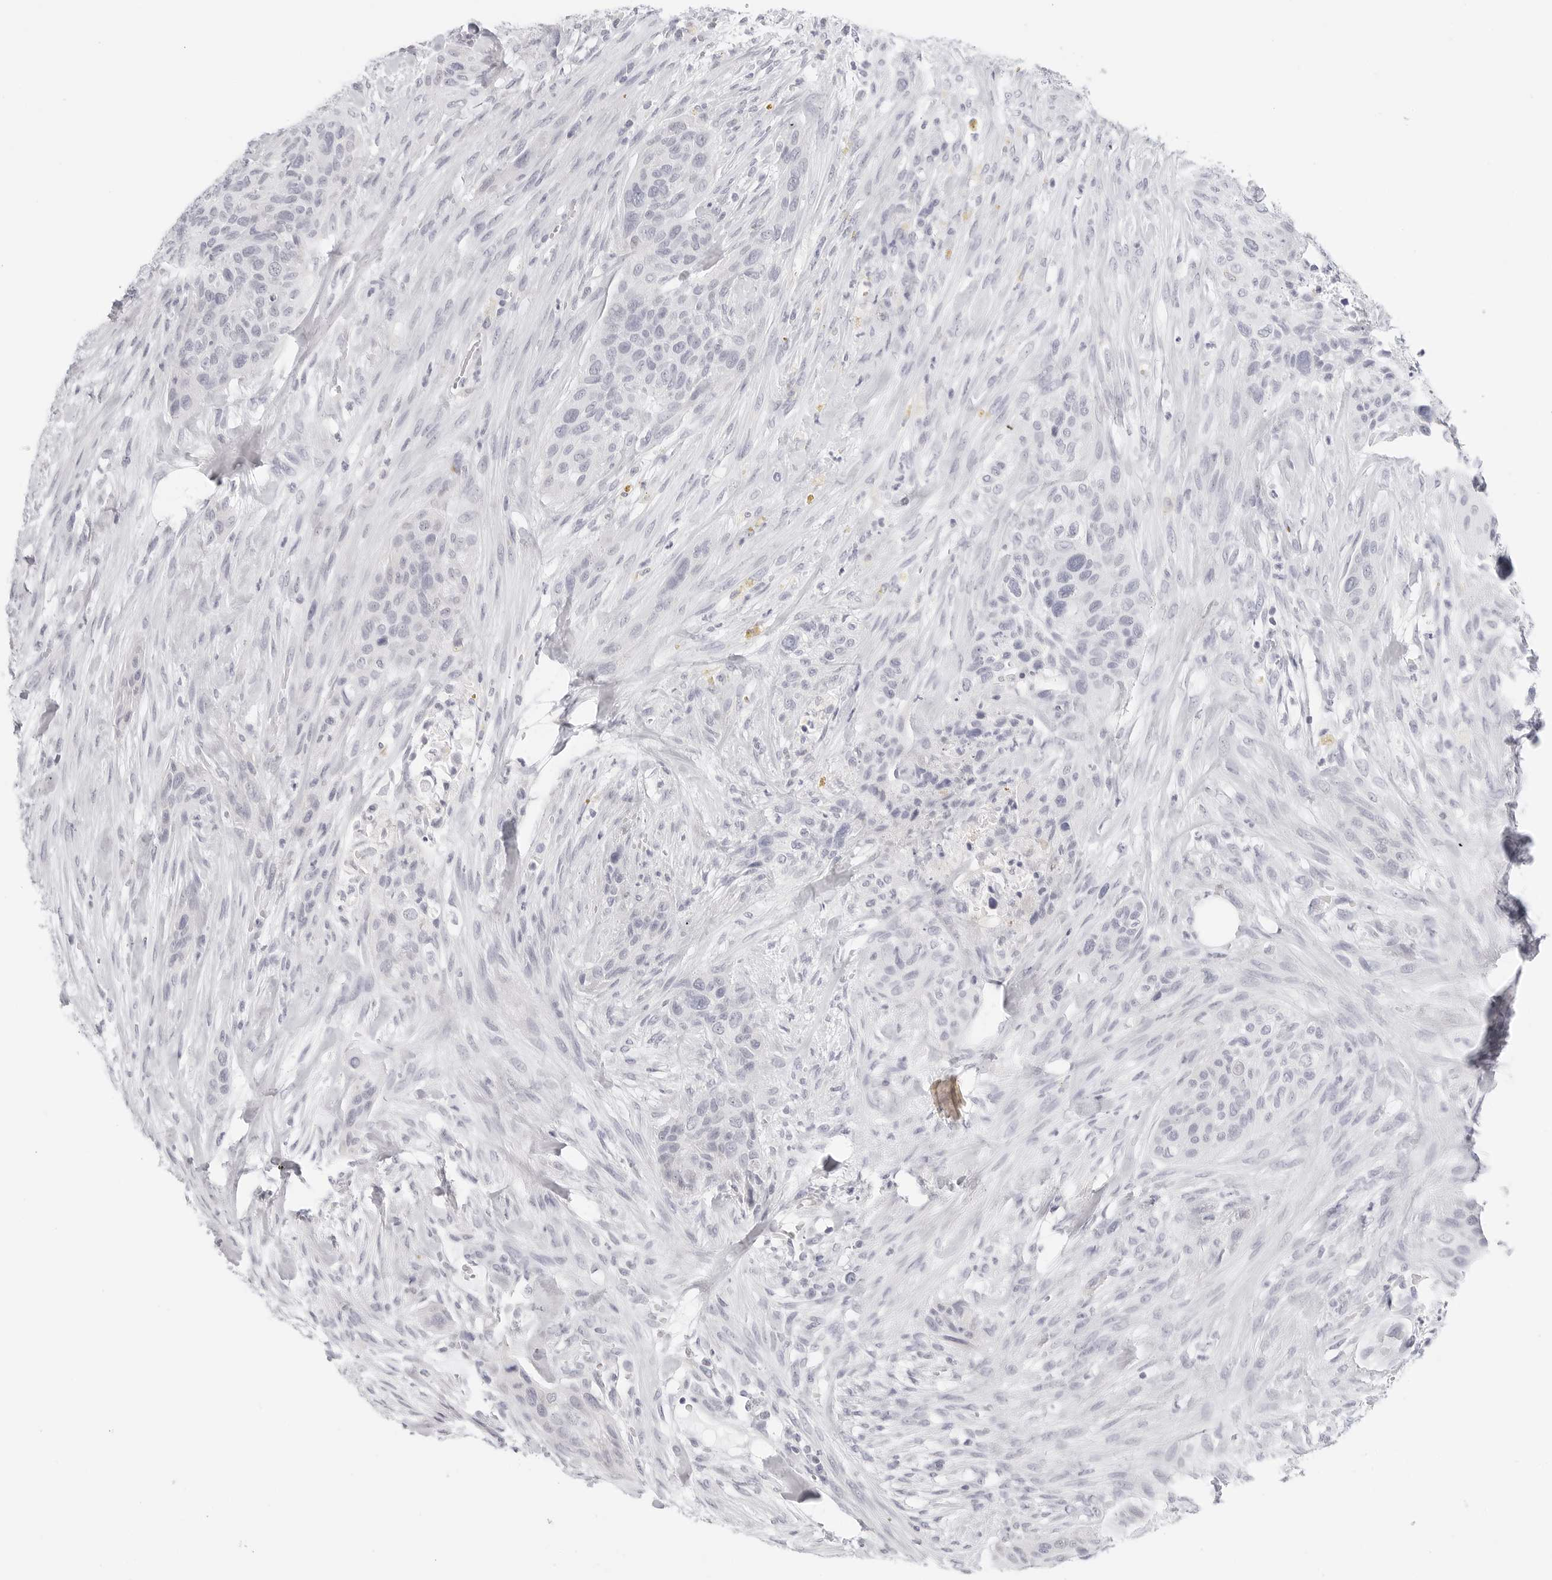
{"staining": {"intensity": "negative", "quantity": "none", "location": "none"}, "tissue": "urothelial cancer", "cell_type": "Tumor cells", "image_type": "cancer", "snomed": [{"axis": "morphology", "description": "Urothelial carcinoma, High grade"}, {"axis": "topography", "description": "Urinary bladder"}], "caption": "Immunohistochemistry micrograph of neoplastic tissue: human urothelial carcinoma (high-grade) stained with DAB reveals no significant protein positivity in tumor cells.", "gene": "HMGCS2", "patient": {"sex": "male", "age": 35}}